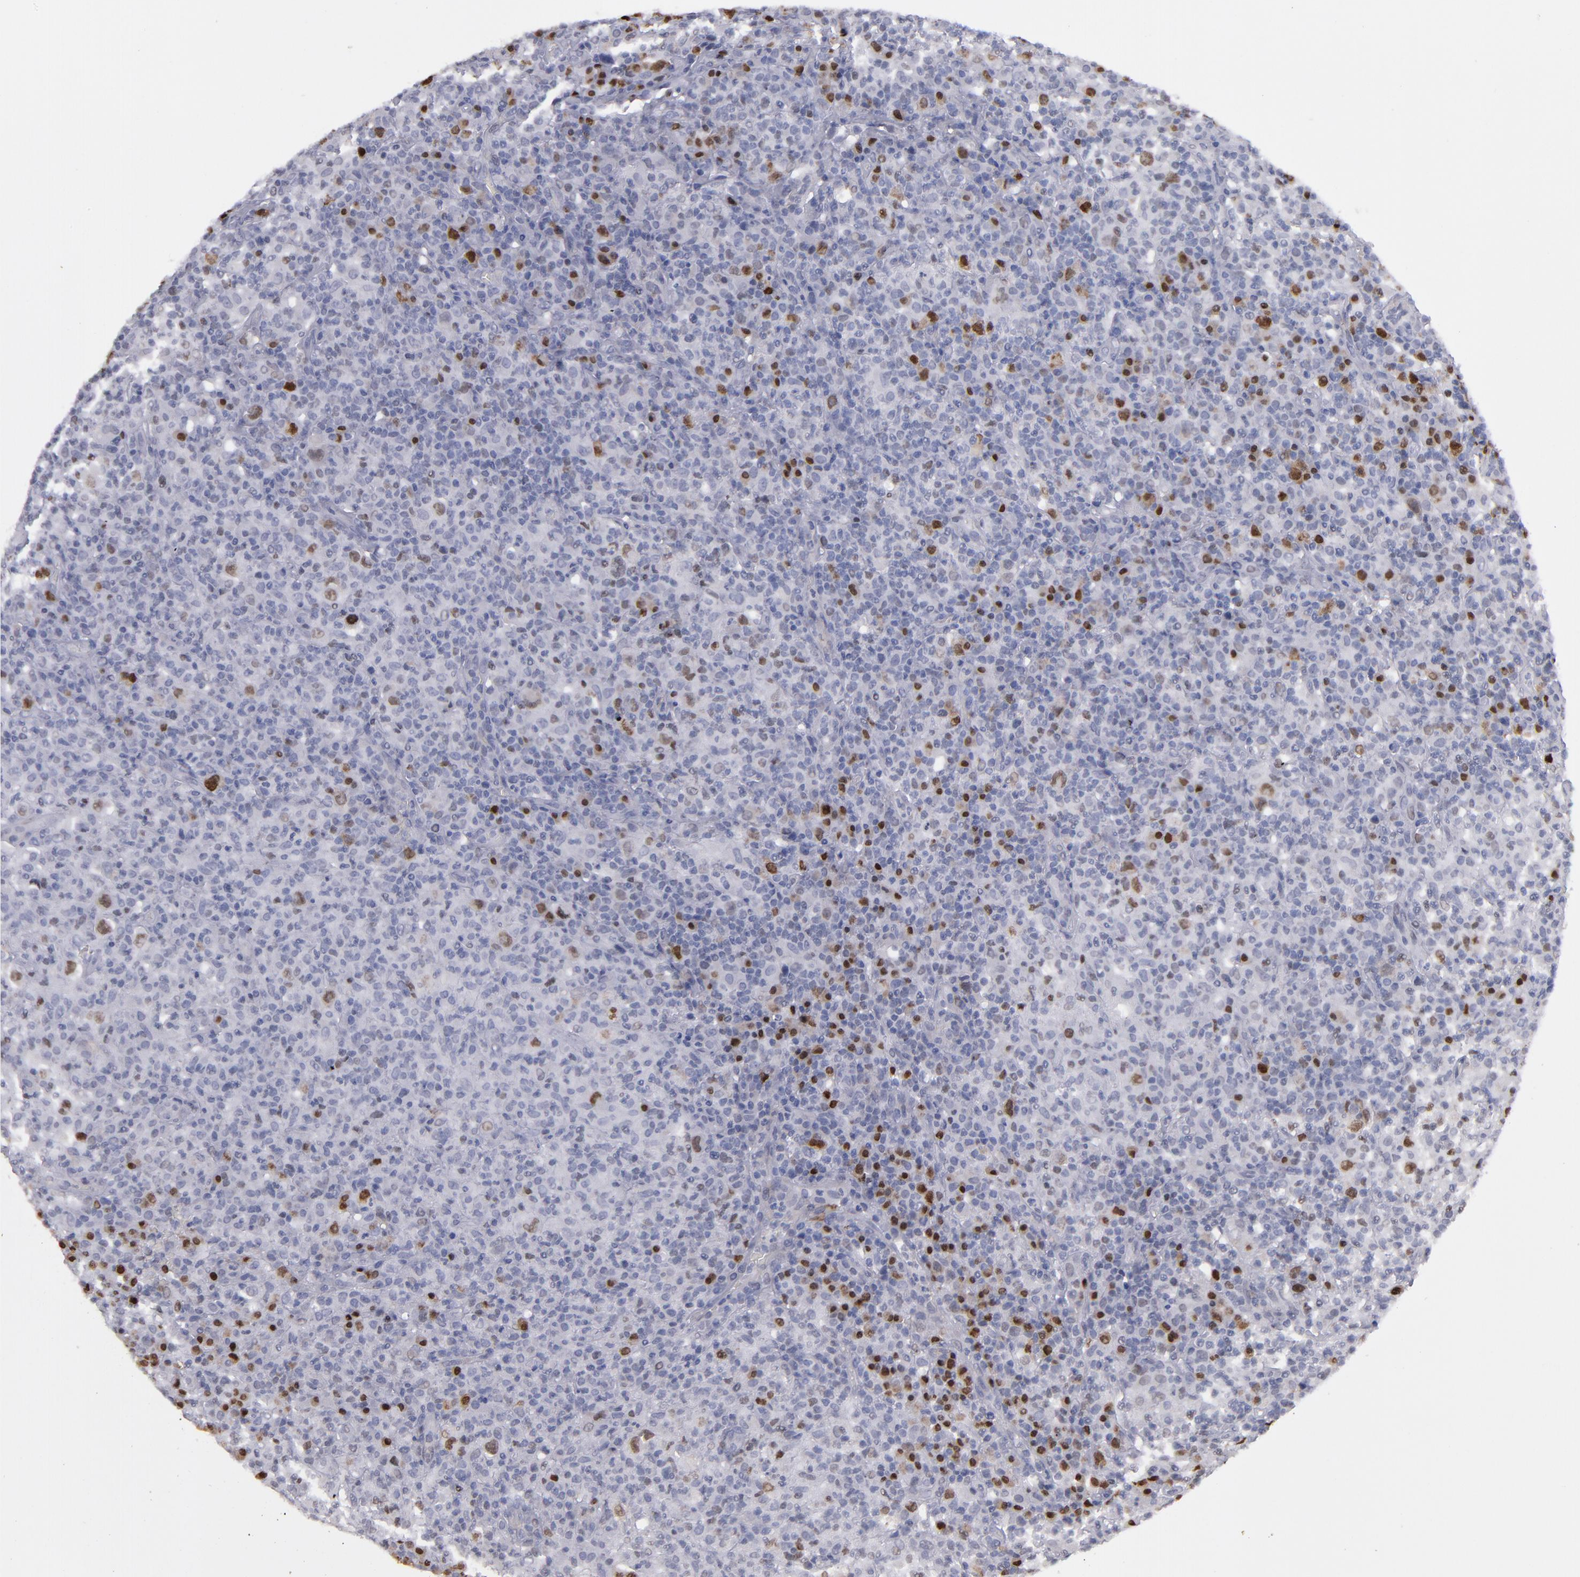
{"staining": {"intensity": "weak", "quantity": "25%-75%", "location": "nuclear"}, "tissue": "lymphoma", "cell_type": "Tumor cells", "image_type": "cancer", "snomed": [{"axis": "morphology", "description": "Hodgkin's disease, NOS"}, {"axis": "topography", "description": "Lymph node"}], "caption": "The image displays immunohistochemical staining of lymphoma. There is weak nuclear positivity is identified in about 25%-75% of tumor cells. Using DAB (3,3'-diaminobenzidine) (brown) and hematoxylin (blue) stains, captured at high magnification using brightfield microscopy.", "gene": "IRF4", "patient": {"sex": "male", "age": 65}}